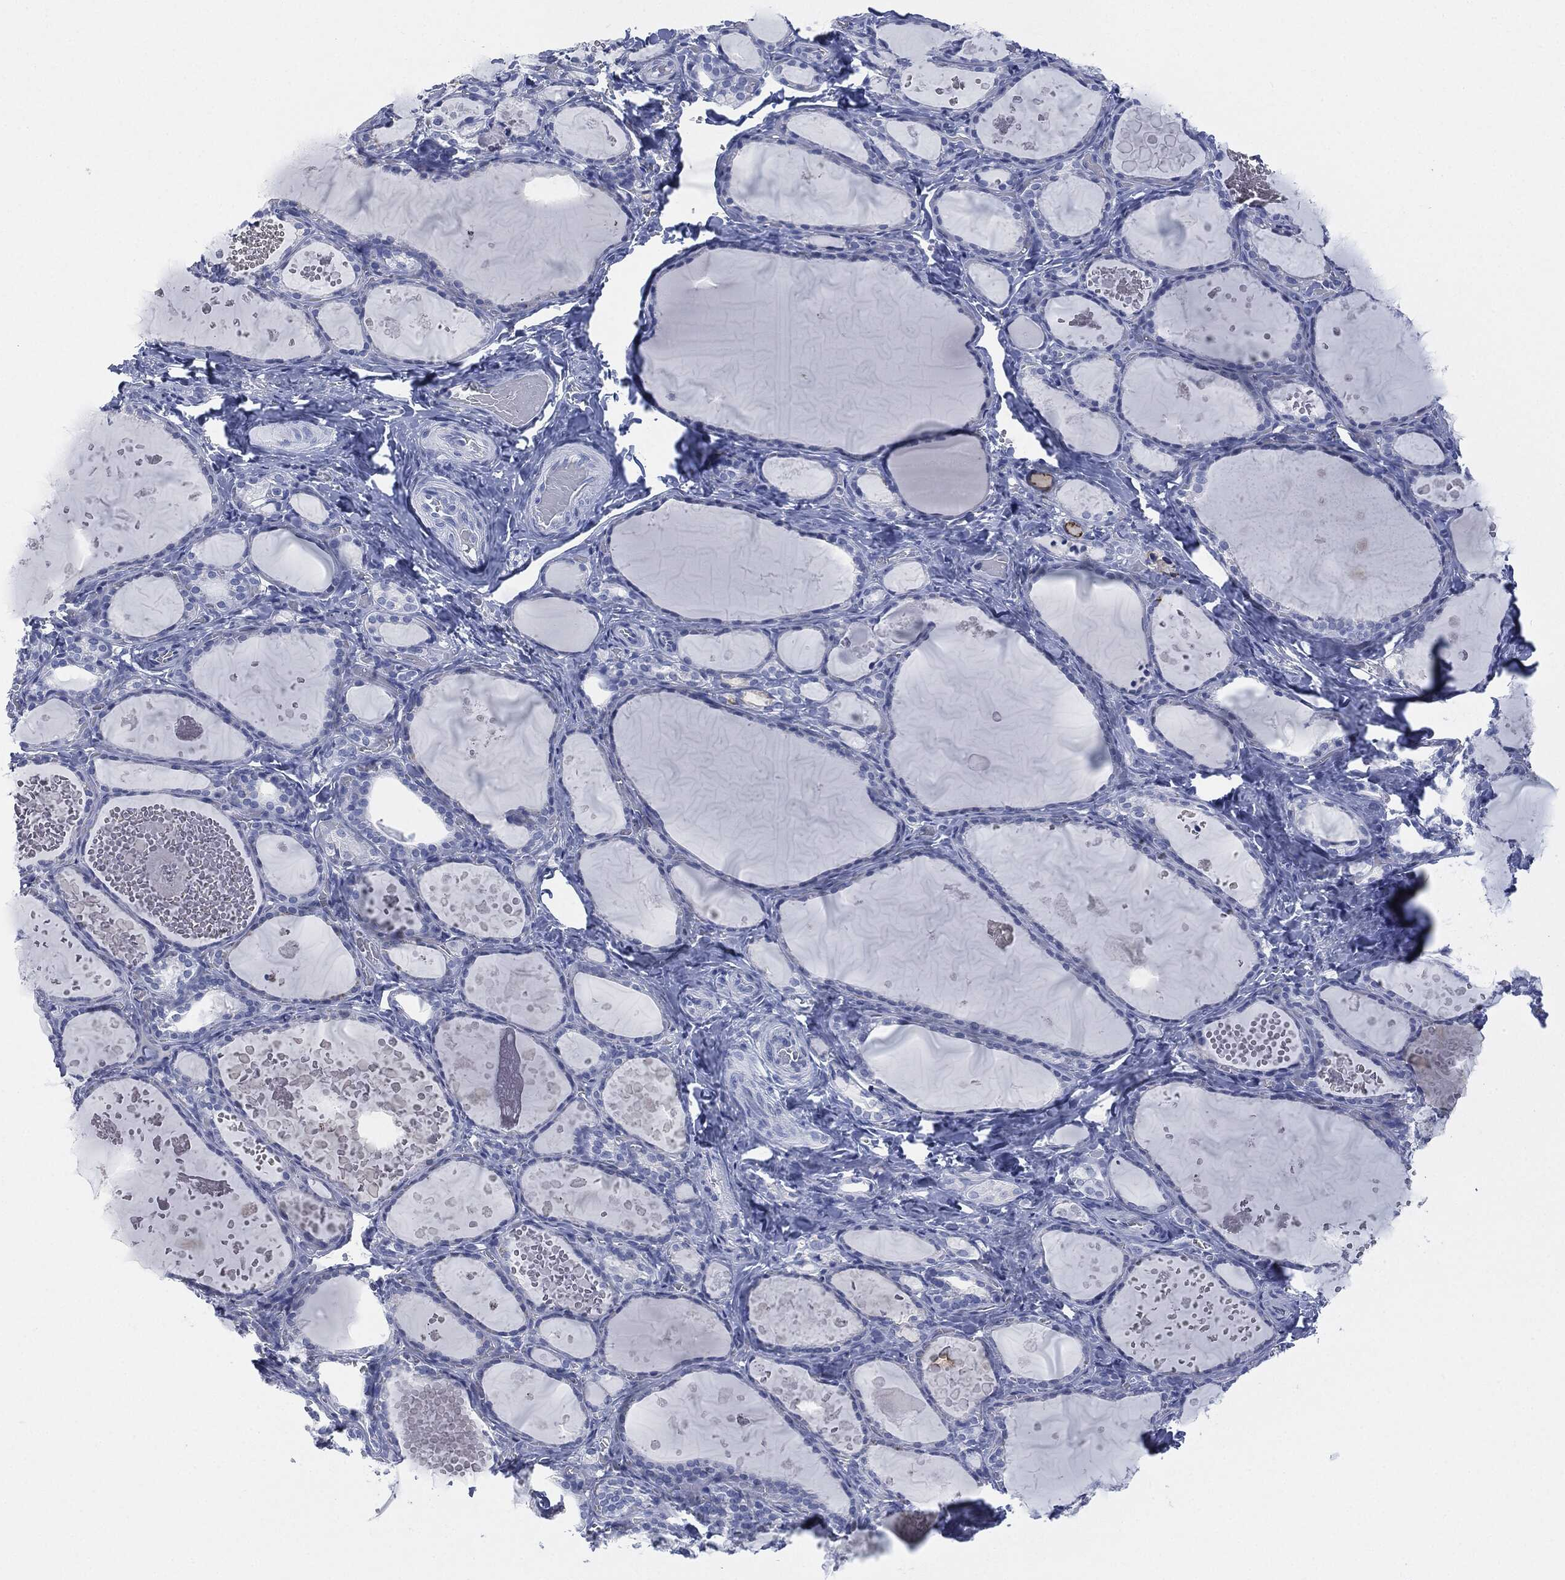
{"staining": {"intensity": "negative", "quantity": "none", "location": "none"}, "tissue": "thyroid gland", "cell_type": "Glandular cells", "image_type": "normal", "snomed": [{"axis": "morphology", "description": "Normal tissue, NOS"}, {"axis": "topography", "description": "Thyroid gland"}], "caption": "Immunohistochemistry micrograph of normal thyroid gland: human thyroid gland stained with DAB (3,3'-diaminobenzidine) displays no significant protein positivity in glandular cells.", "gene": "MUC16", "patient": {"sex": "female", "age": 56}}